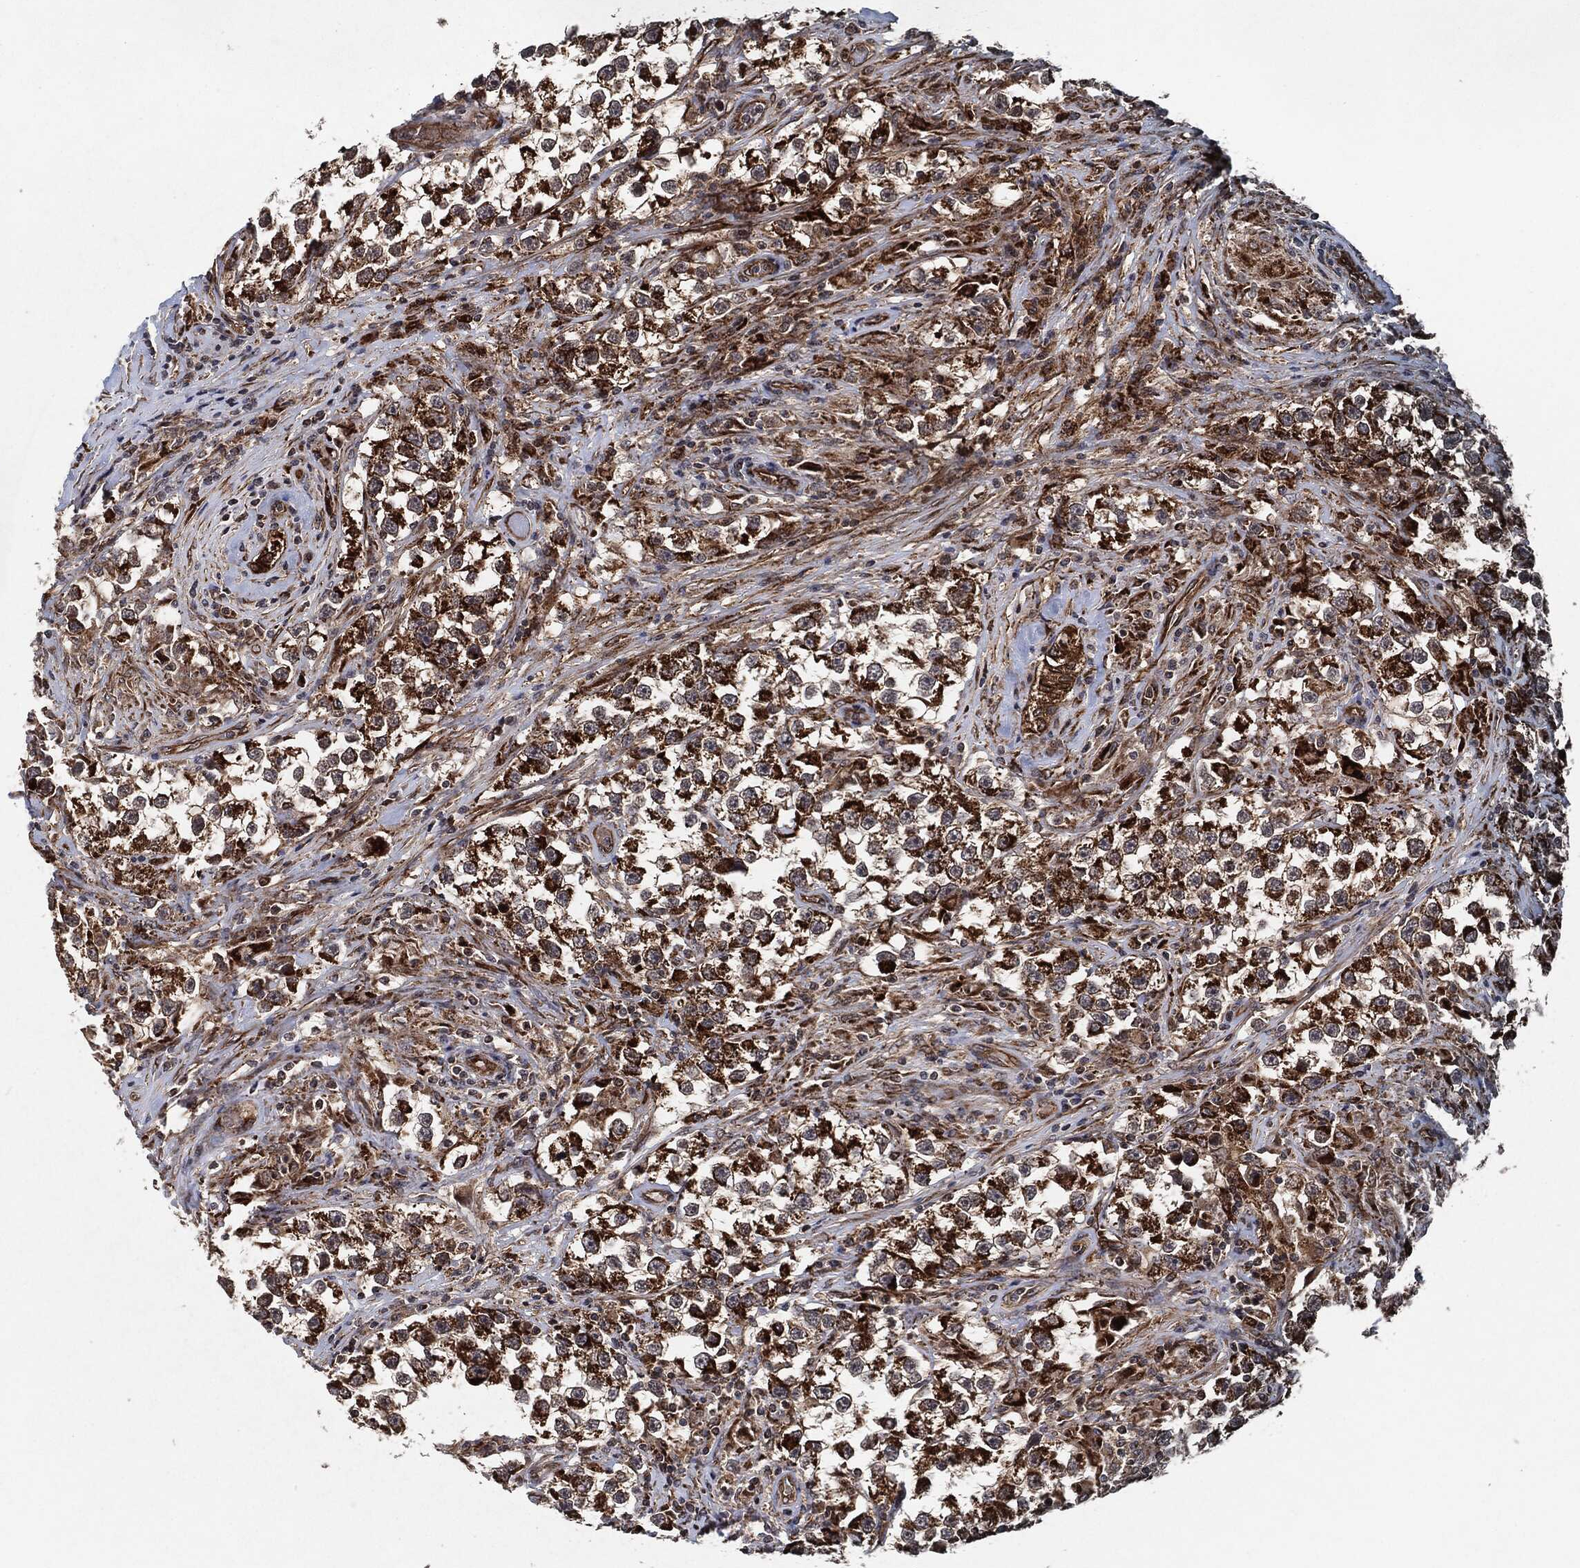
{"staining": {"intensity": "strong", "quantity": ">75%", "location": "cytoplasmic/membranous"}, "tissue": "testis cancer", "cell_type": "Tumor cells", "image_type": "cancer", "snomed": [{"axis": "morphology", "description": "Seminoma, NOS"}, {"axis": "topography", "description": "Testis"}], "caption": "IHC histopathology image of neoplastic tissue: human testis seminoma stained using IHC demonstrates high levels of strong protein expression localized specifically in the cytoplasmic/membranous of tumor cells, appearing as a cytoplasmic/membranous brown color.", "gene": "BCAR1", "patient": {"sex": "male", "age": 46}}